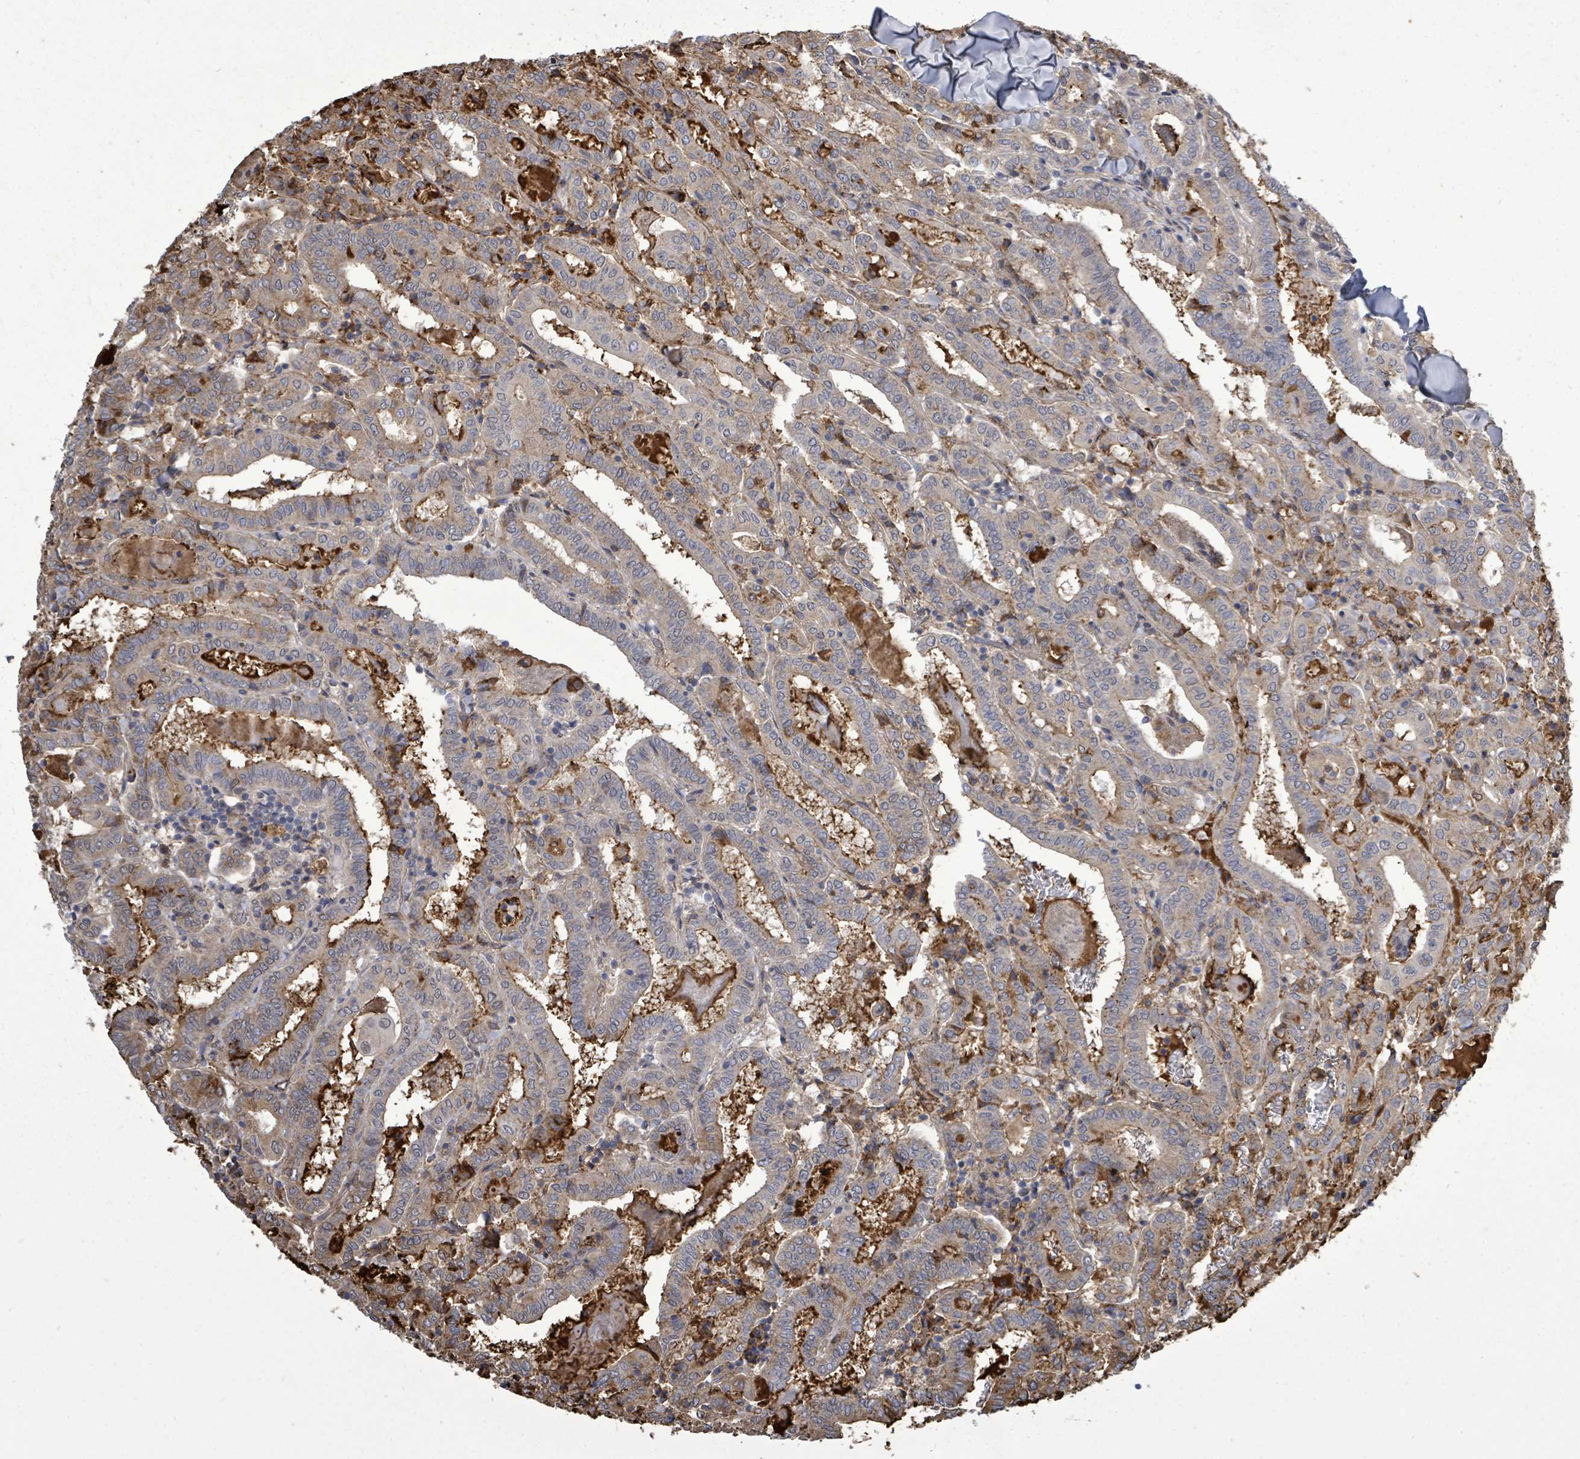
{"staining": {"intensity": "weak", "quantity": "25%-75%", "location": "cytoplasmic/membranous"}, "tissue": "thyroid cancer", "cell_type": "Tumor cells", "image_type": "cancer", "snomed": [{"axis": "morphology", "description": "Papillary adenocarcinoma, NOS"}, {"axis": "topography", "description": "Thyroid gland"}], "caption": "Weak cytoplasmic/membranous positivity is identified in approximately 25%-75% of tumor cells in thyroid papillary adenocarcinoma.", "gene": "PAPSS1", "patient": {"sex": "female", "age": 72}}